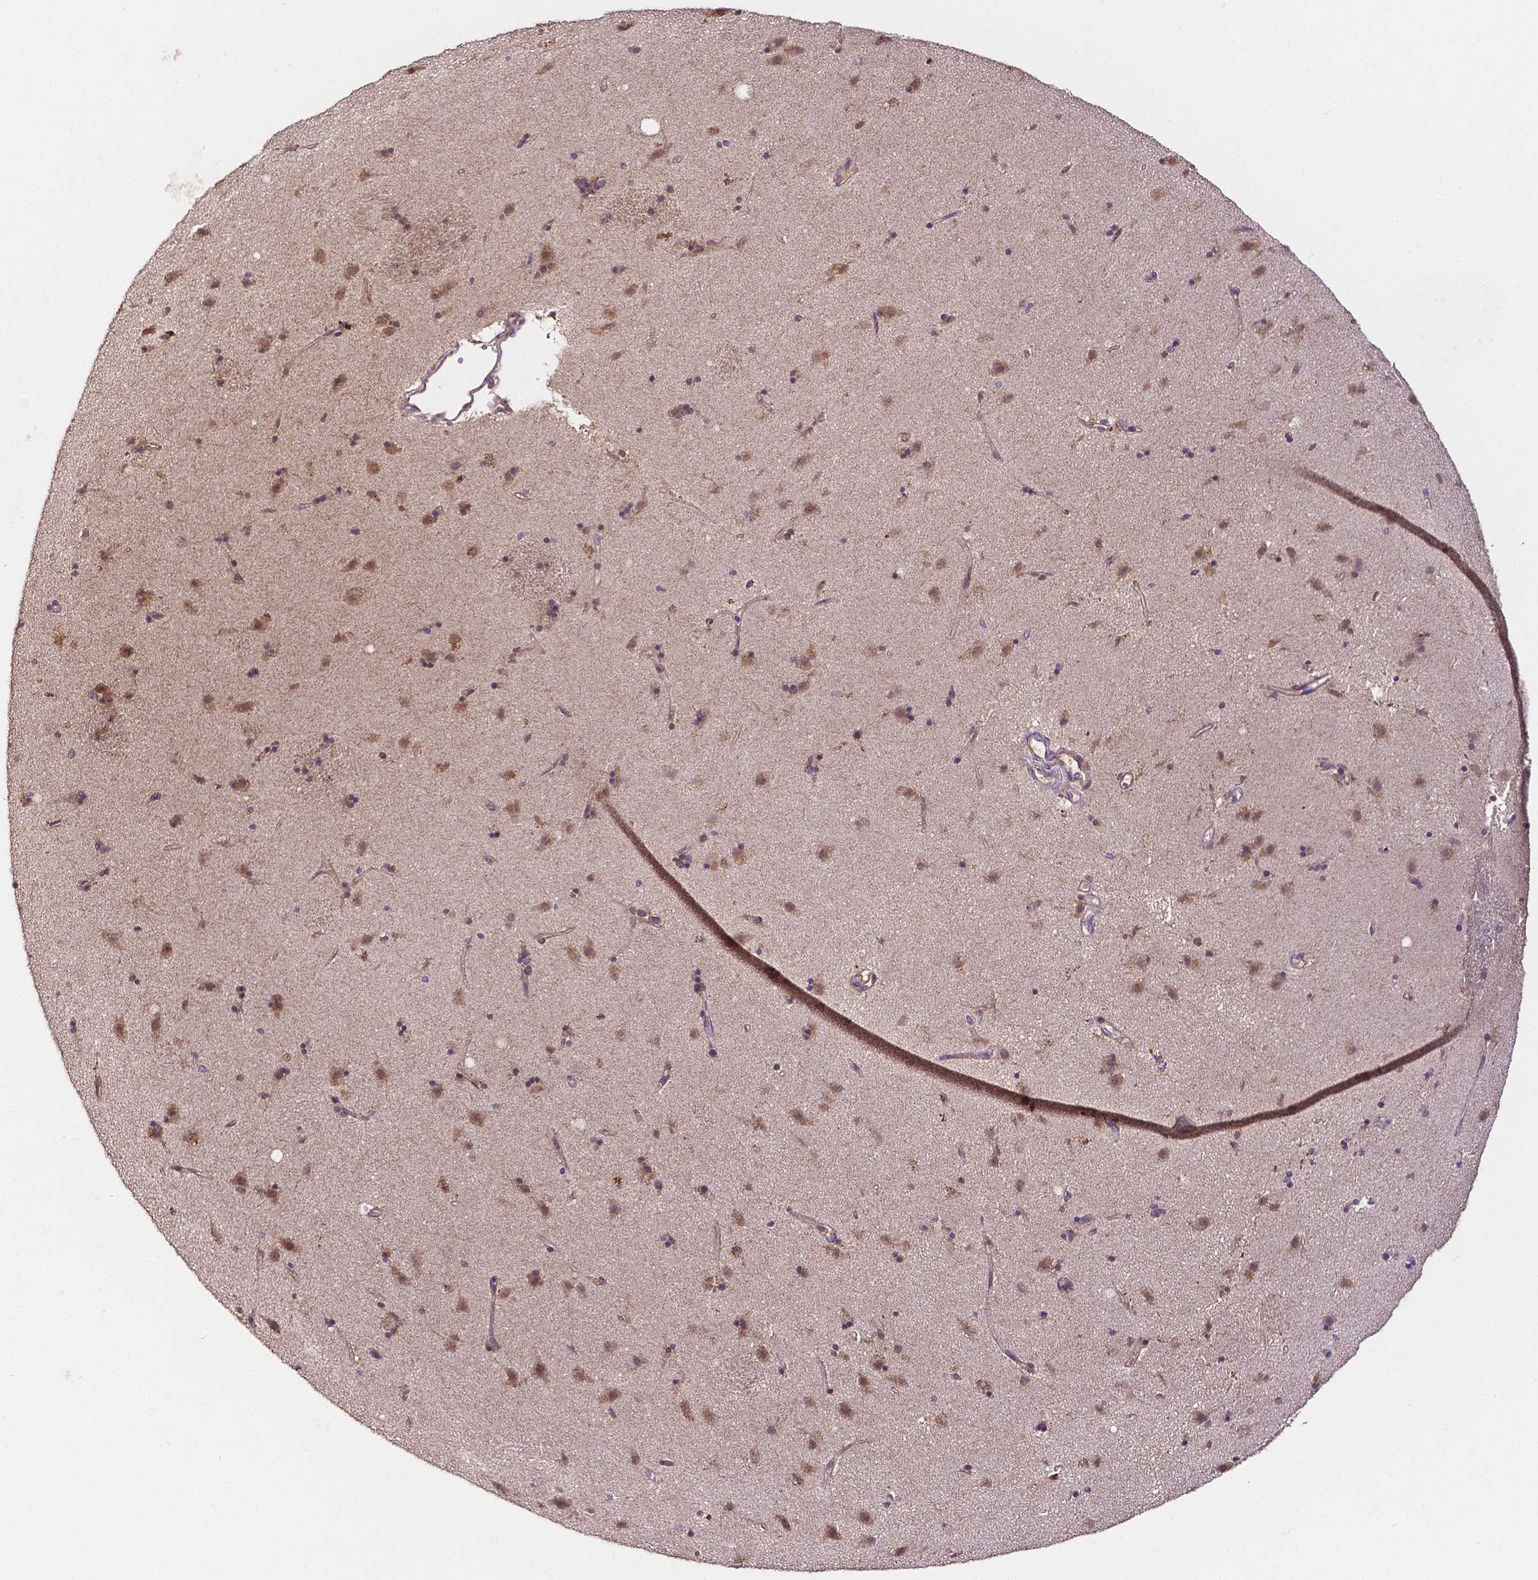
{"staining": {"intensity": "moderate", "quantity": ">75%", "location": "cytoplasmic/membranous,nuclear"}, "tissue": "caudate", "cell_type": "Glial cells", "image_type": "normal", "snomed": [{"axis": "morphology", "description": "Normal tissue, NOS"}, {"axis": "topography", "description": "Lateral ventricle wall"}], "caption": "Immunohistochemistry of benign human caudate reveals medium levels of moderate cytoplasmic/membranous,nuclear expression in about >75% of glial cells. The protein of interest is shown in brown color, while the nuclei are stained blue.", "gene": "PSAT1", "patient": {"sex": "female", "age": 71}}